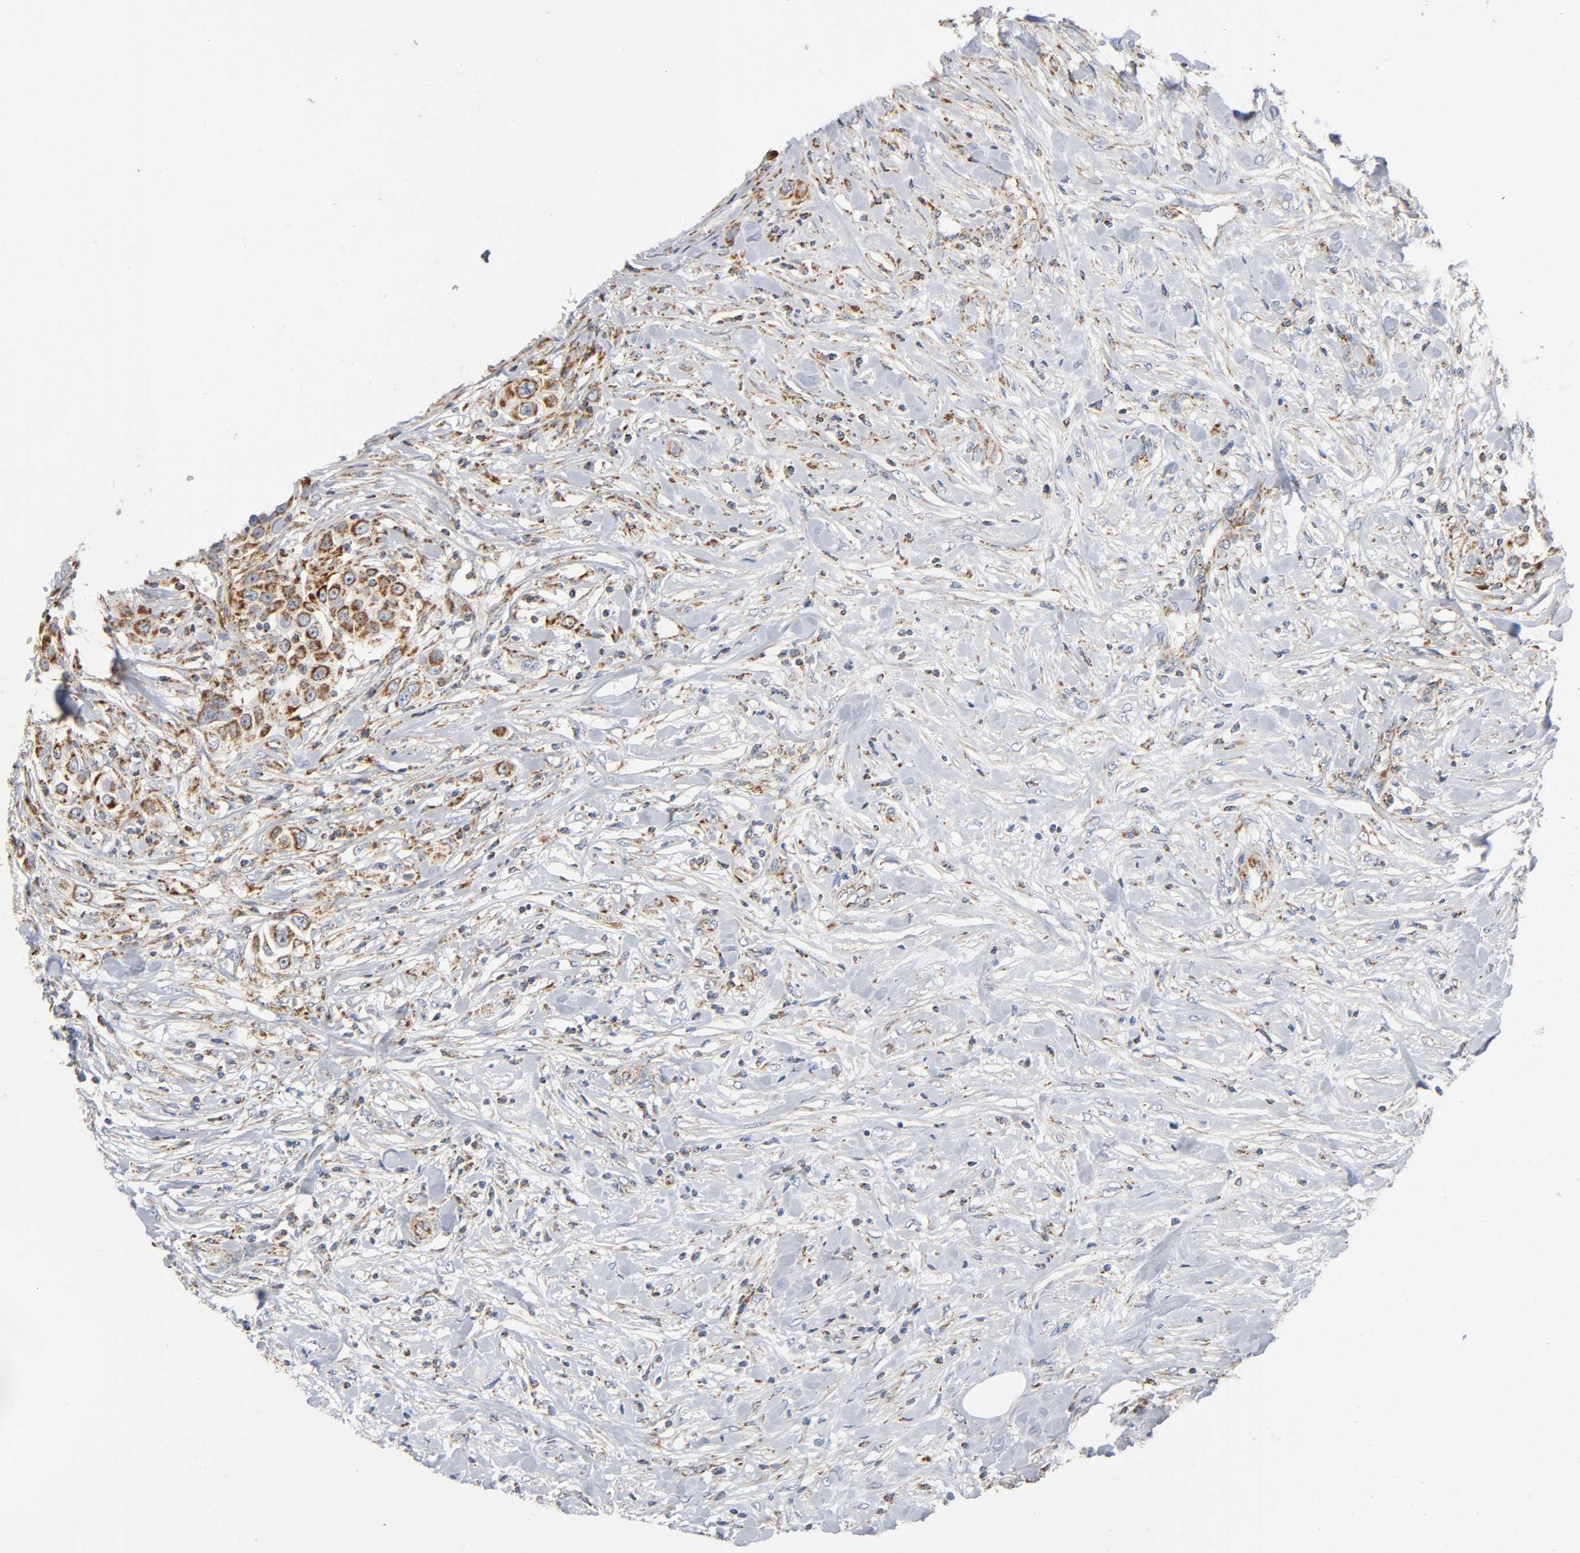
{"staining": {"intensity": "strong", "quantity": ">75%", "location": "cytoplasmic/membranous"}, "tissue": "urothelial cancer", "cell_type": "Tumor cells", "image_type": "cancer", "snomed": [{"axis": "morphology", "description": "Urothelial carcinoma, High grade"}, {"axis": "topography", "description": "Urinary bladder"}], "caption": "Immunohistochemical staining of high-grade urothelial carcinoma displays high levels of strong cytoplasmic/membranous staining in approximately >75% of tumor cells. Using DAB (3,3'-diaminobenzidine) (brown) and hematoxylin (blue) stains, captured at high magnification using brightfield microscopy.", "gene": "BAK1", "patient": {"sex": "female", "age": 80}}